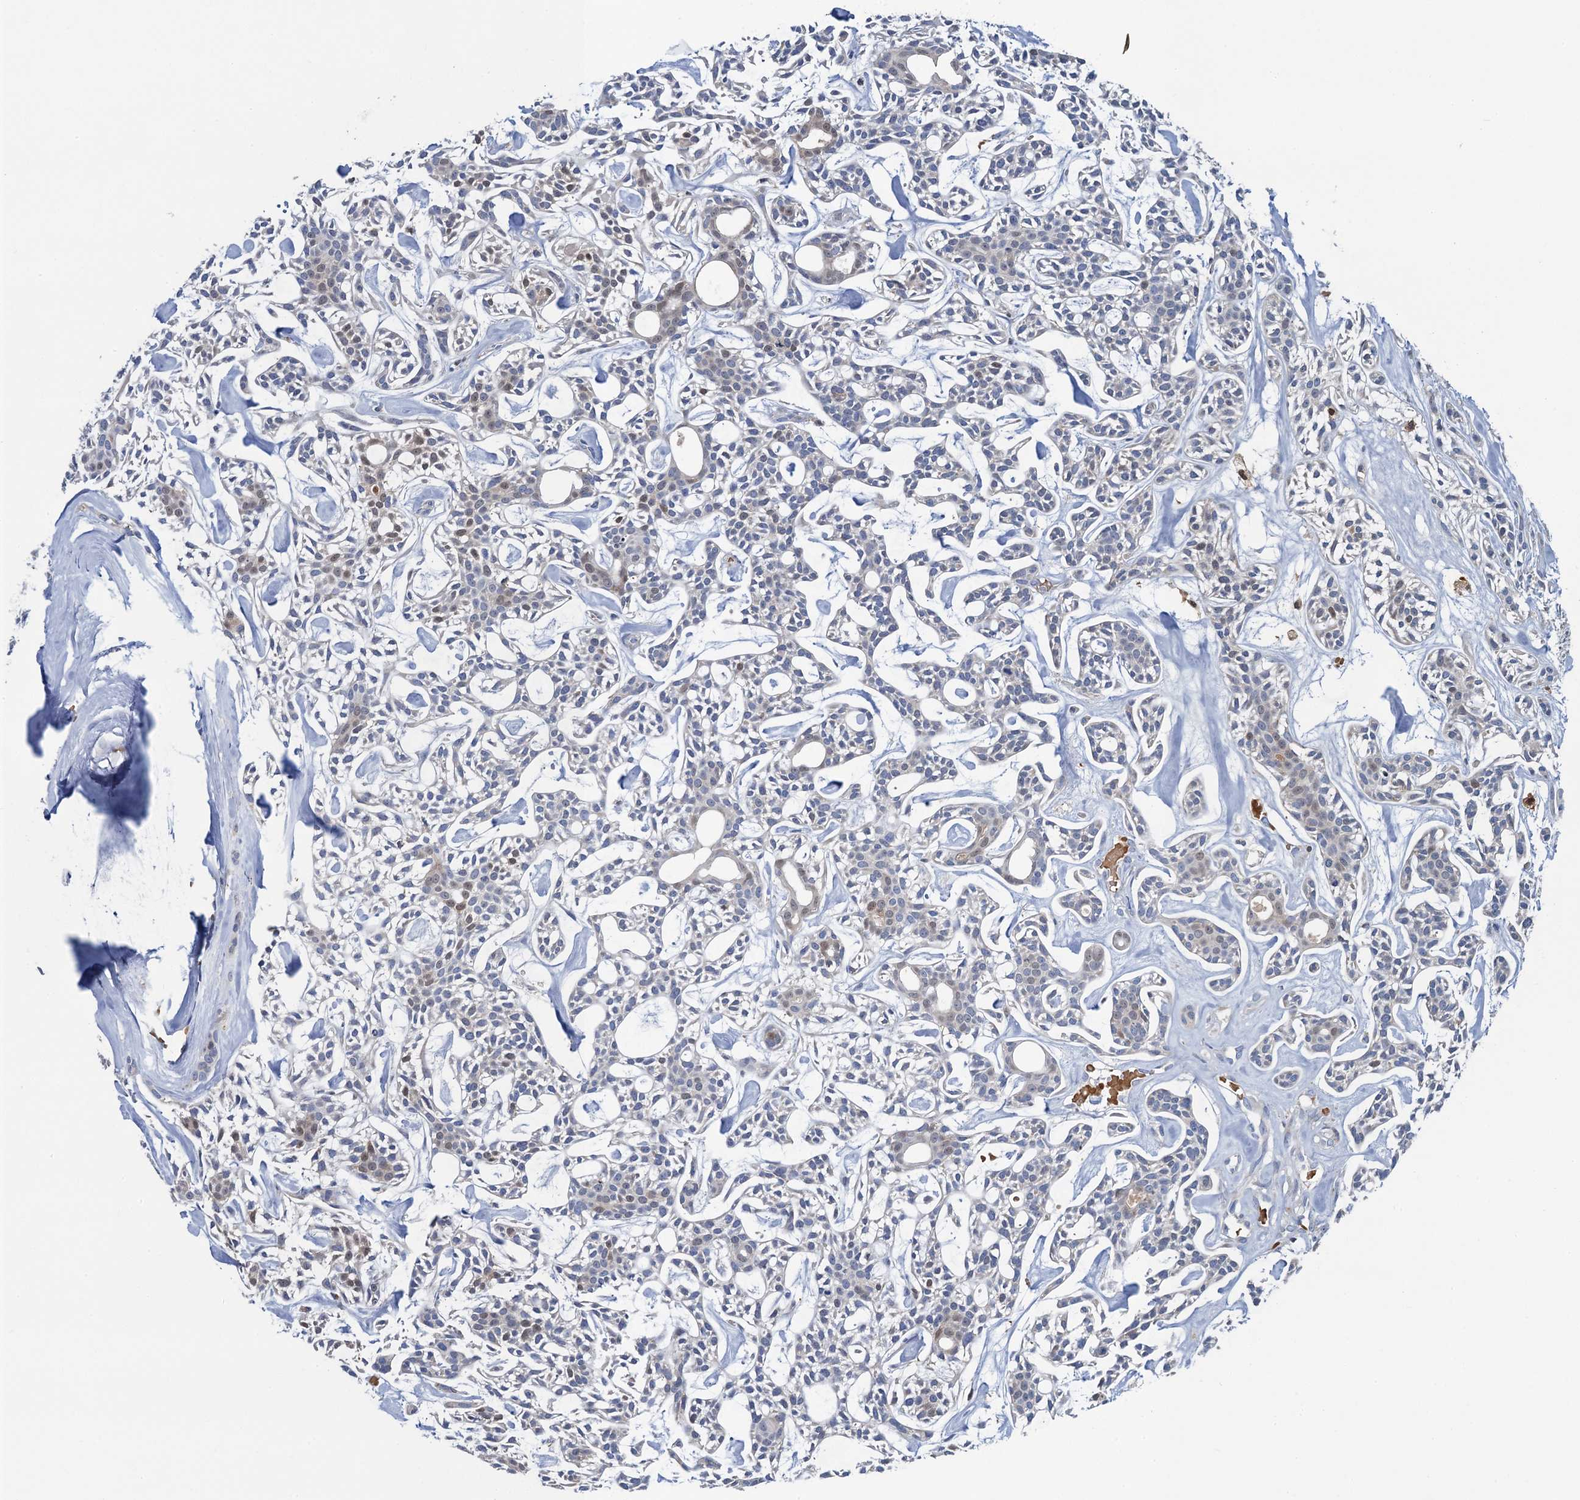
{"staining": {"intensity": "negative", "quantity": "none", "location": "none"}, "tissue": "head and neck cancer", "cell_type": "Tumor cells", "image_type": "cancer", "snomed": [{"axis": "morphology", "description": "Adenocarcinoma, NOS"}, {"axis": "topography", "description": "Salivary gland"}, {"axis": "topography", "description": "Head-Neck"}], "caption": "A micrograph of head and neck adenocarcinoma stained for a protein reveals no brown staining in tumor cells.", "gene": "FAH", "patient": {"sex": "male", "age": 55}}